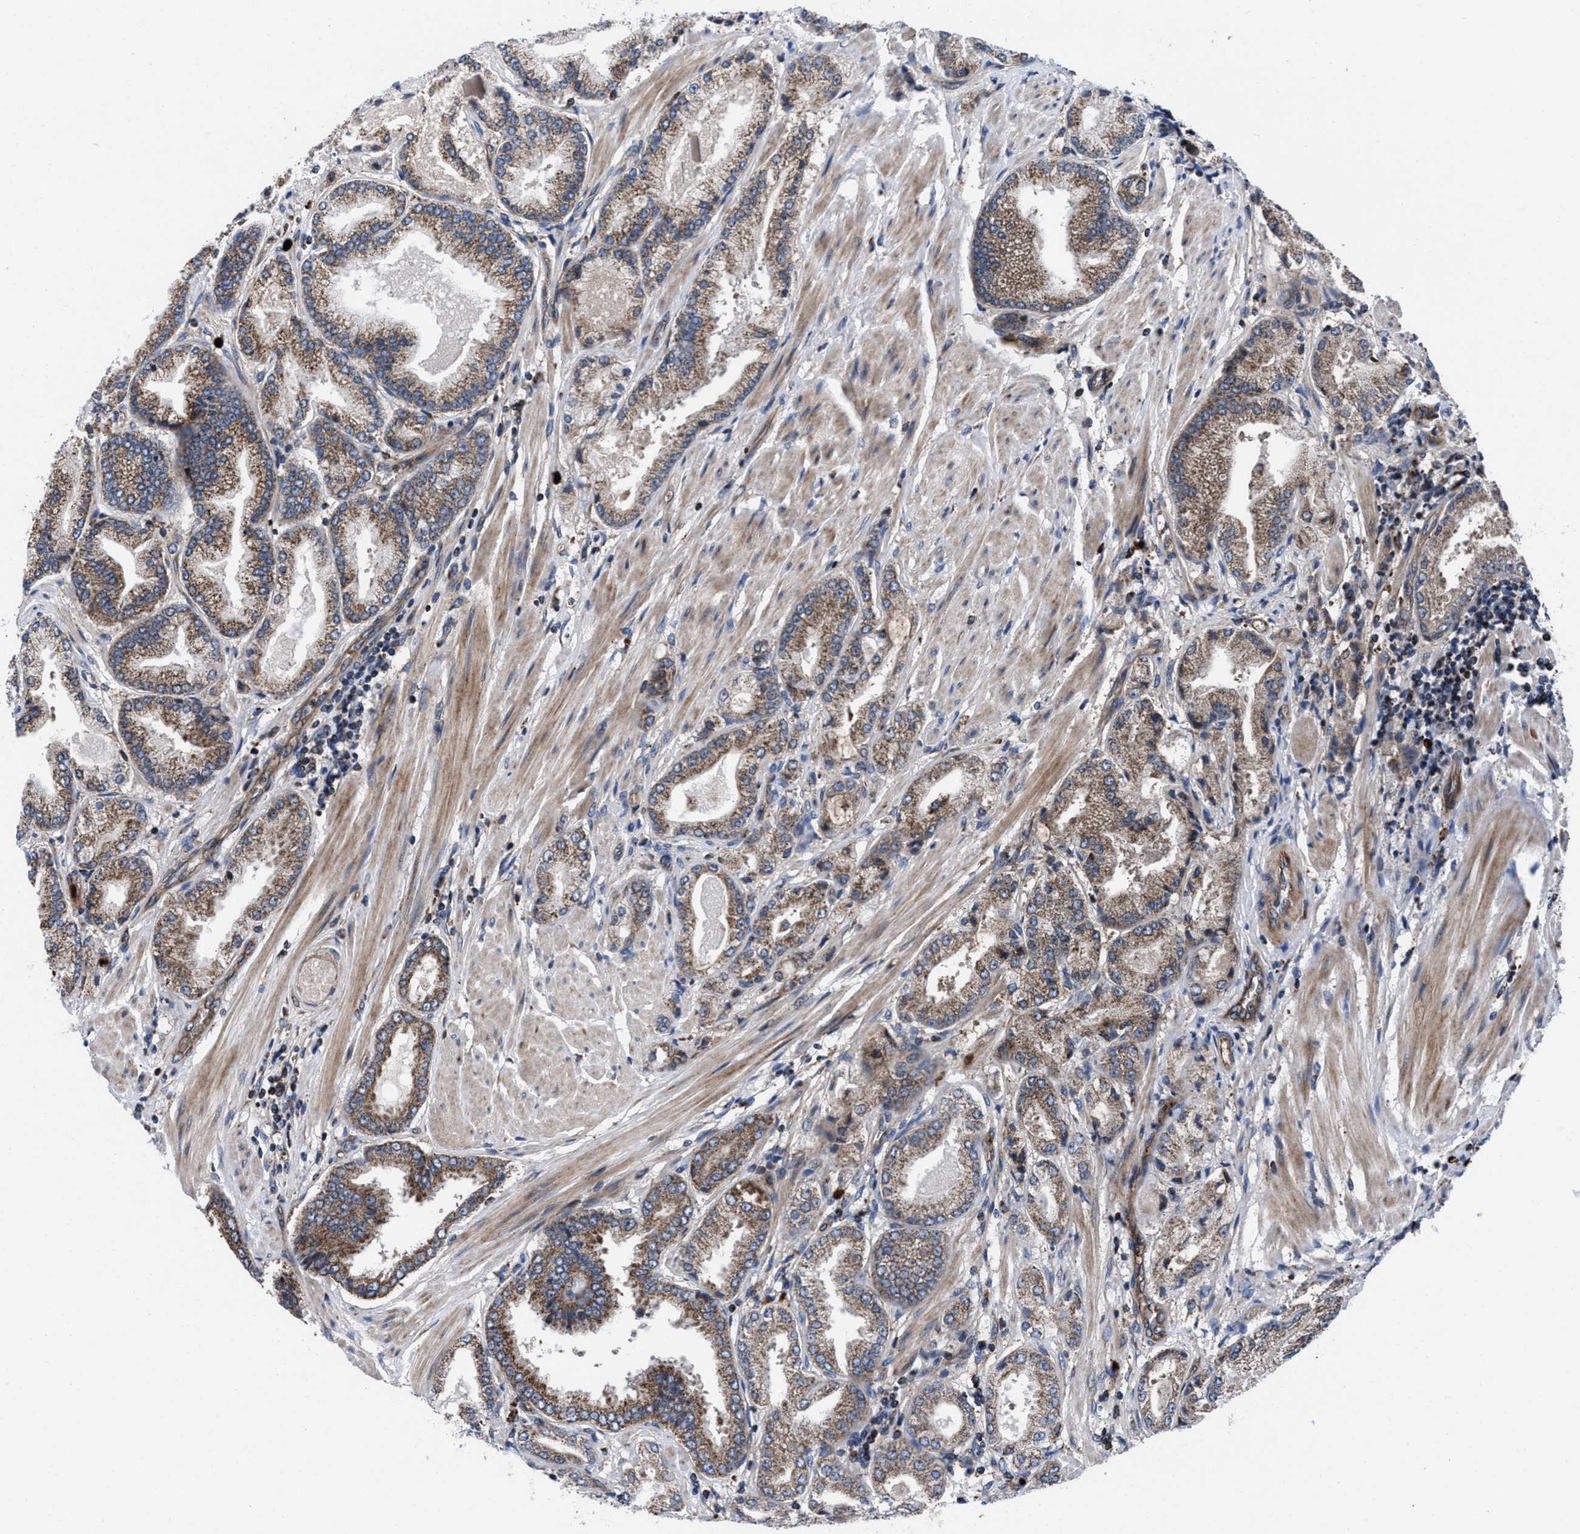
{"staining": {"intensity": "moderate", "quantity": "25%-75%", "location": "cytoplasmic/membranous"}, "tissue": "prostate cancer", "cell_type": "Tumor cells", "image_type": "cancer", "snomed": [{"axis": "morphology", "description": "Adenocarcinoma, High grade"}, {"axis": "topography", "description": "Prostate"}], "caption": "A histopathology image of prostate cancer stained for a protein reveals moderate cytoplasmic/membranous brown staining in tumor cells.", "gene": "PRR15L", "patient": {"sex": "male", "age": 50}}